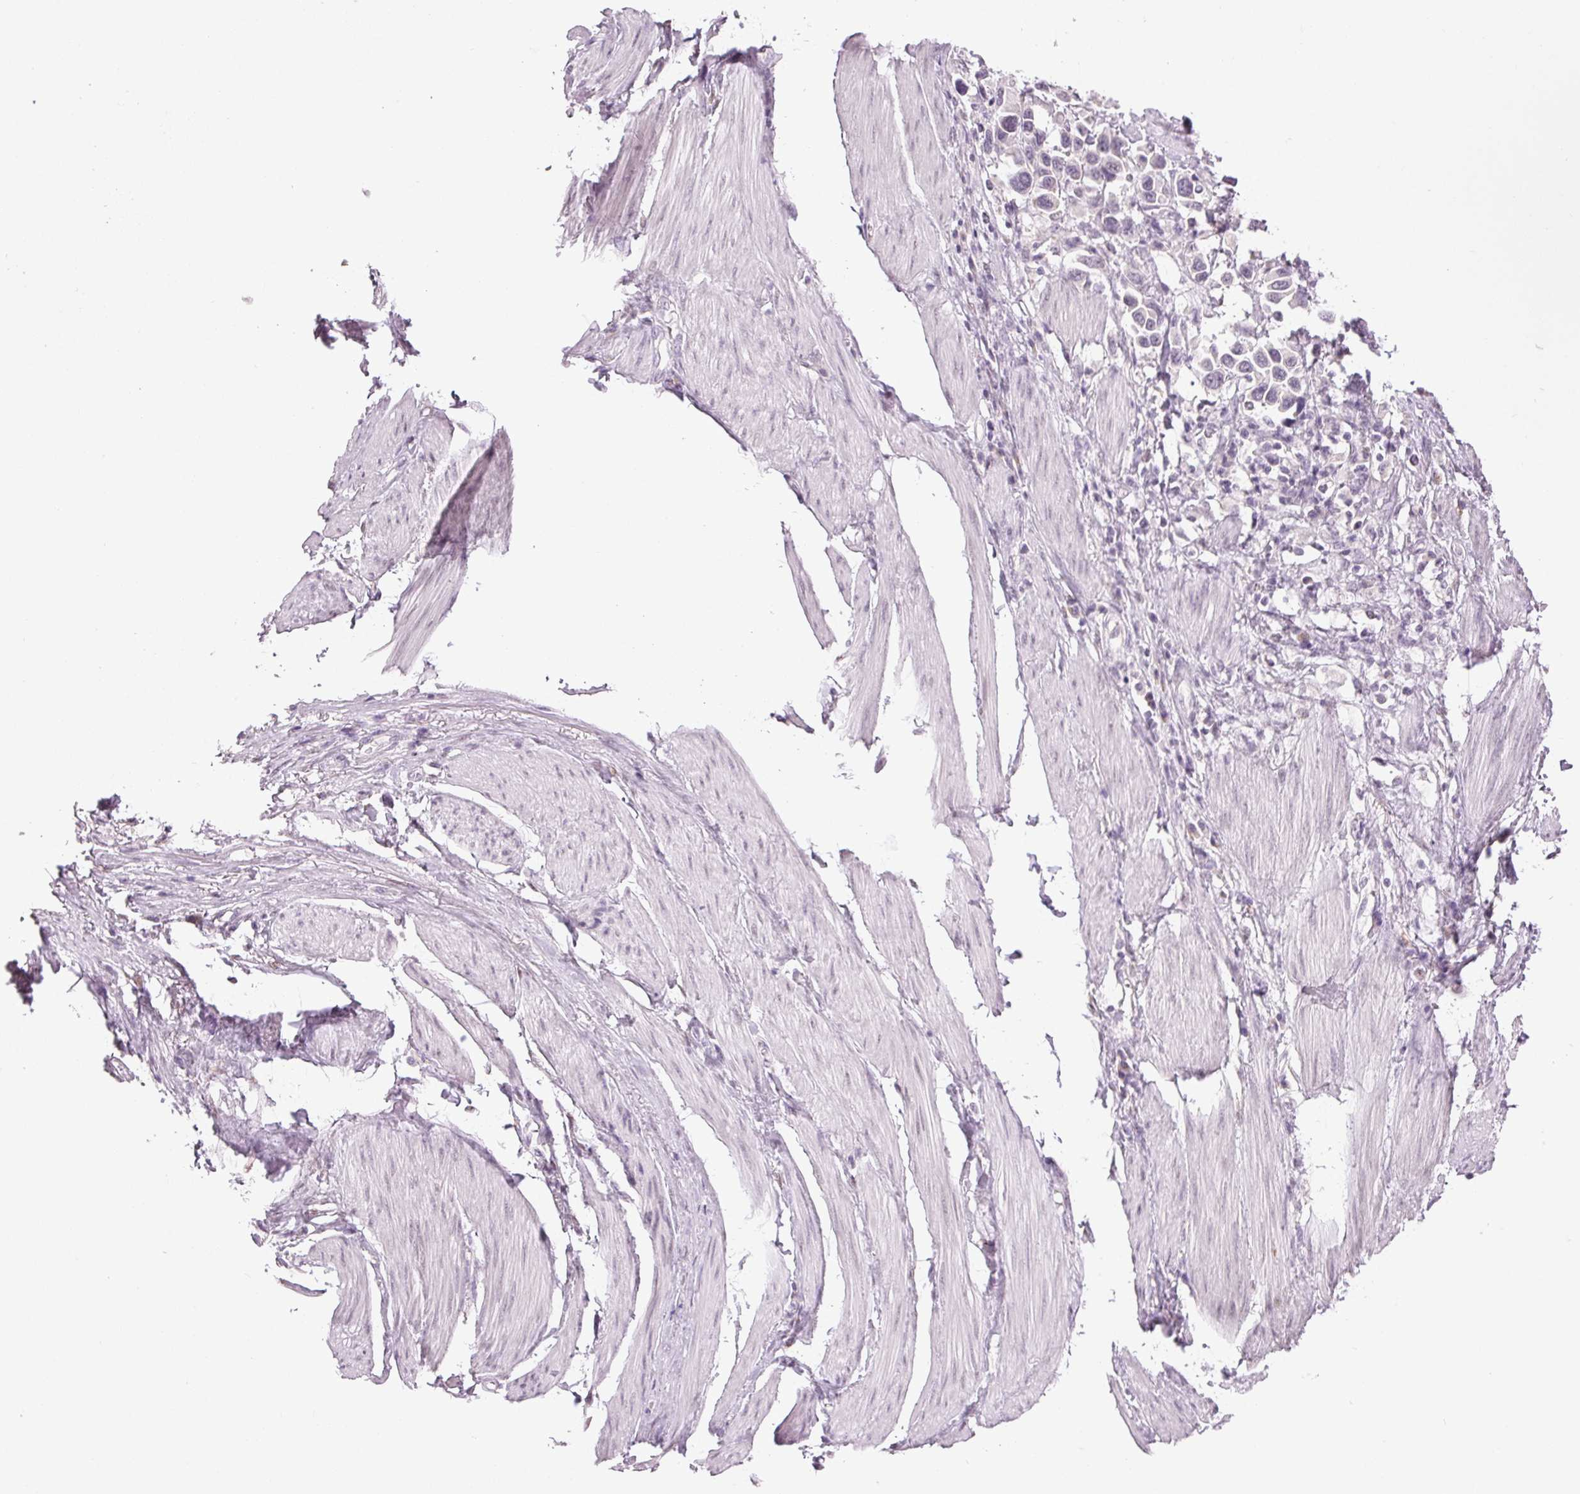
{"staining": {"intensity": "negative", "quantity": "none", "location": "none"}, "tissue": "stomach cancer", "cell_type": "Tumor cells", "image_type": "cancer", "snomed": [{"axis": "morphology", "description": "Adenocarcinoma, NOS"}, {"axis": "topography", "description": "Stomach"}], "caption": "This is an IHC image of human stomach cancer. There is no expression in tumor cells.", "gene": "DNAJC6", "patient": {"sex": "female", "age": 81}}